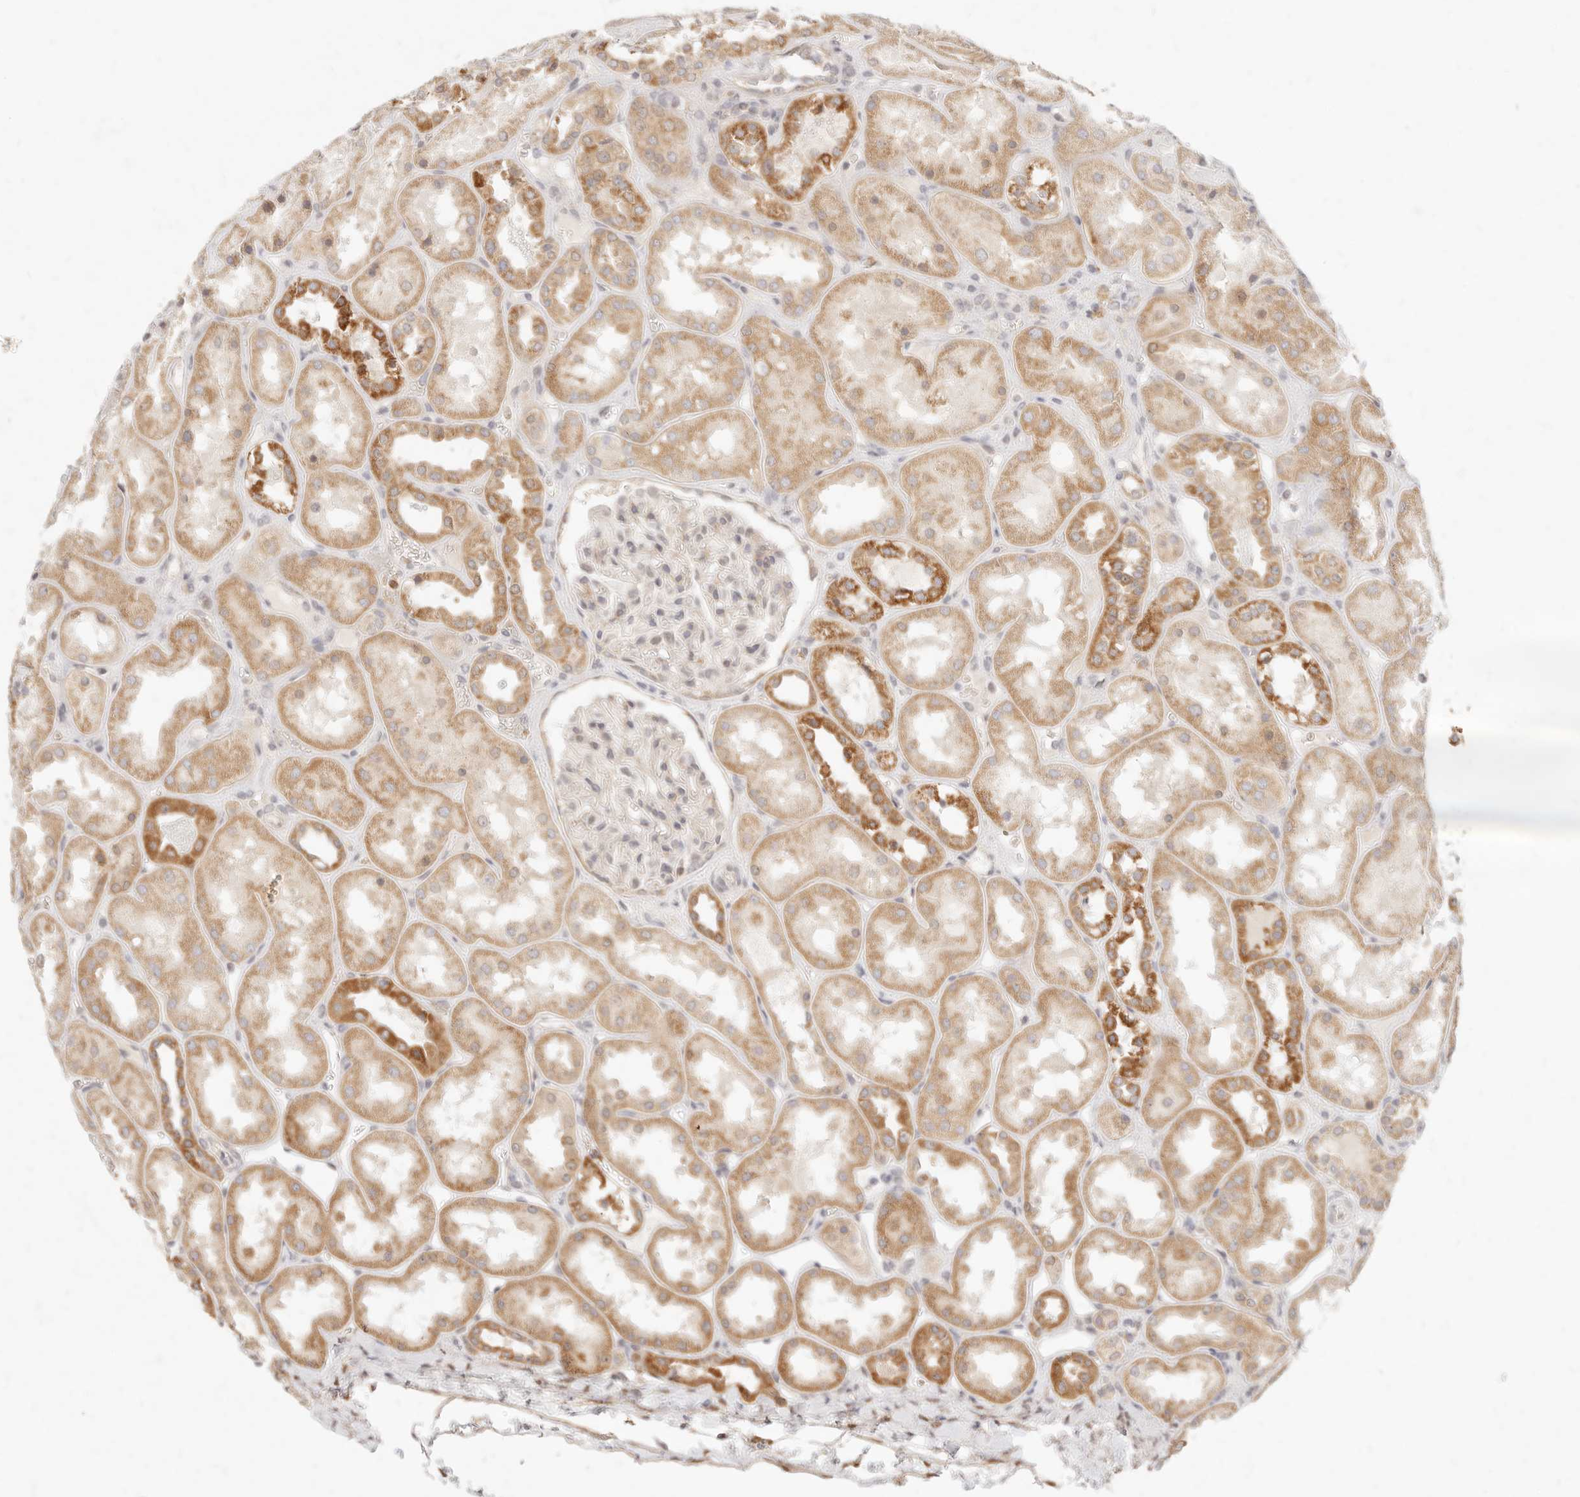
{"staining": {"intensity": "moderate", "quantity": "<25%", "location": "cytoplasmic/membranous"}, "tissue": "kidney", "cell_type": "Cells in glomeruli", "image_type": "normal", "snomed": [{"axis": "morphology", "description": "Normal tissue, NOS"}, {"axis": "topography", "description": "Kidney"}], "caption": "Moderate cytoplasmic/membranous positivity is appreciated in approximately <25% of cells in glomeruli in normal kidney. The staining was performed using DAB, with brown indicating positive protein expression. Nuclei are stained blue with hematoxylin.", "gene": "ASCL3", "patient": {"sex": "male", "age": 70}}